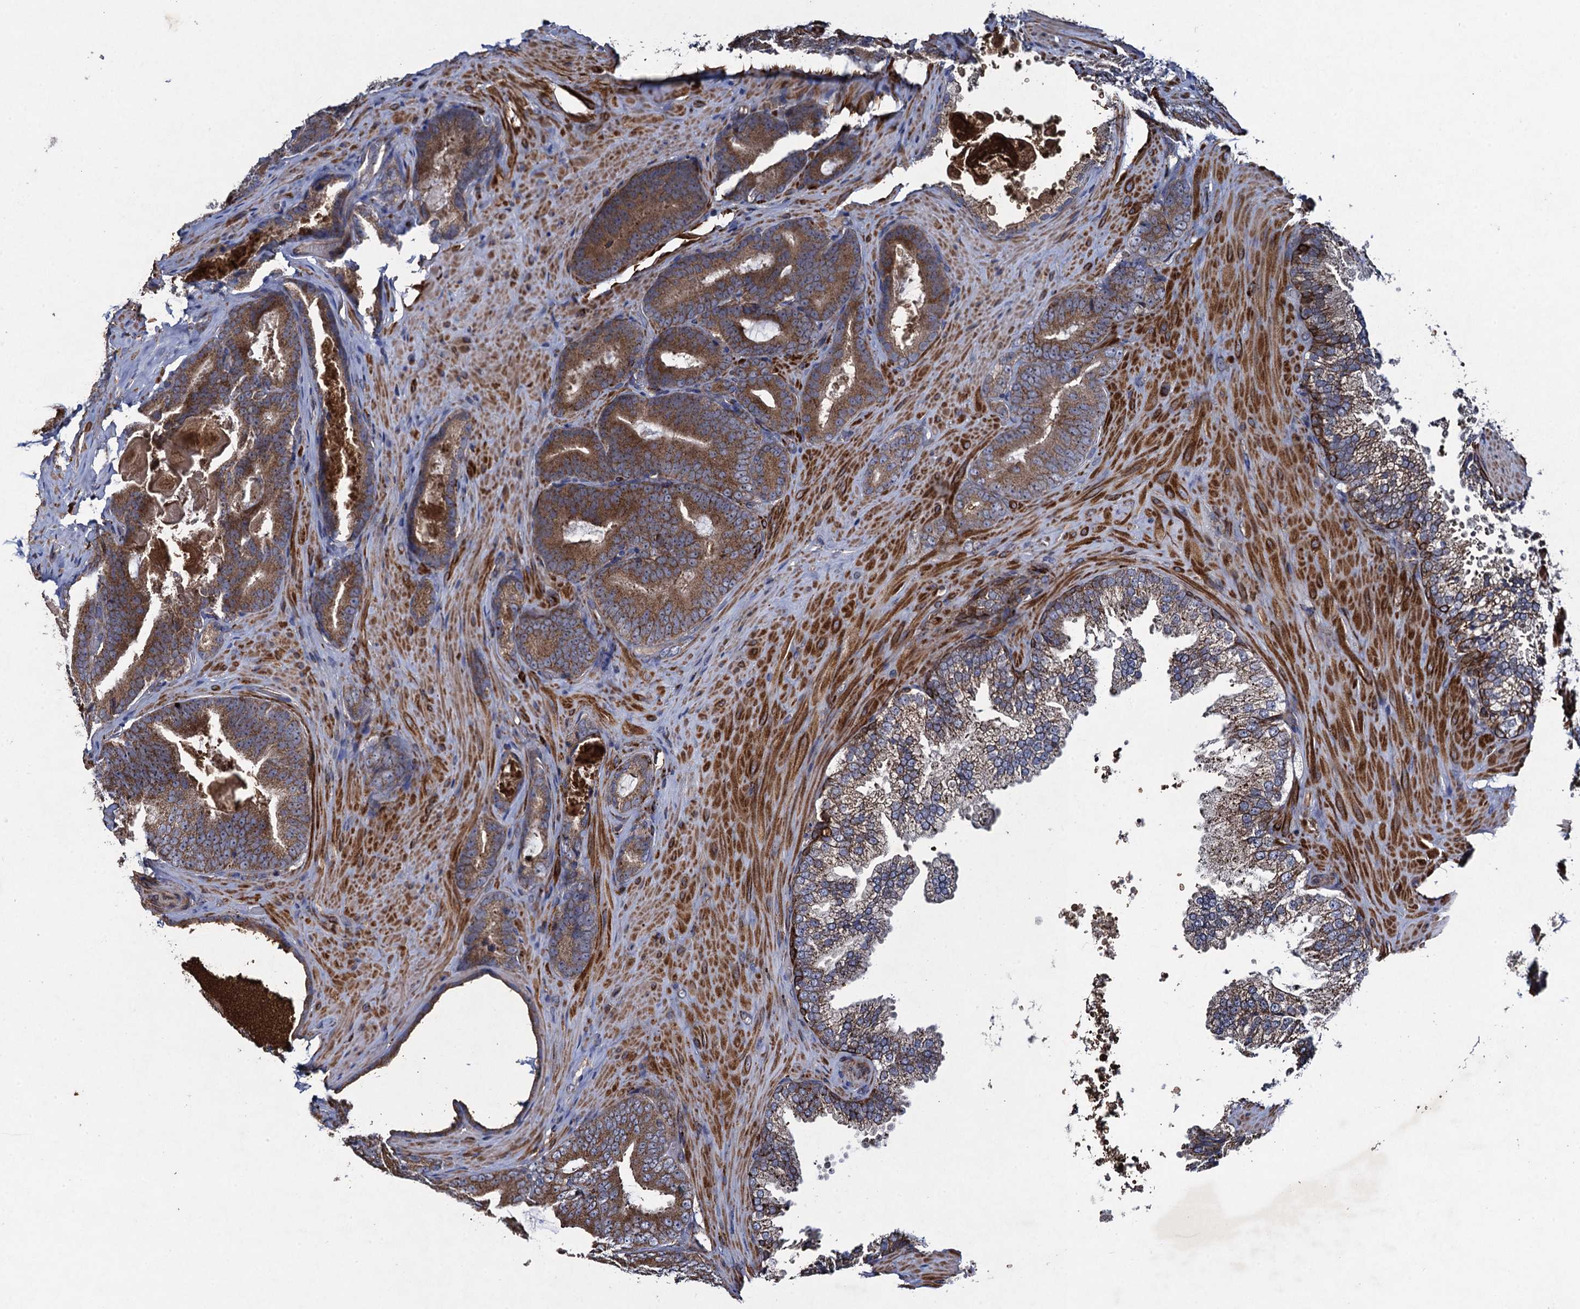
{"staining": {"intensity": "moderate", "quantity": ">75%", "location": "cytoplasmic/membranous"}, "tissue": "prostate cancer", "cell_type": "Tumor cells", "image_type": "cancer", "snomed": [{"axis": "morphology", "description": "Adenocarcinoma, High grade"}, {"axis": "topography", "description": "Prostate"}], "caption": "This image demonstrates prostate cancer (adenocarcinoma (high-grade)) stained with IHC to label a protein in brown. The cytoplasmic/membranous of tumor cells show moderate positivity for the protein. Nuclei are counter-stained blue.", "gene": "TXNDC11", "patient": {"sex": "male", "age": 66}}